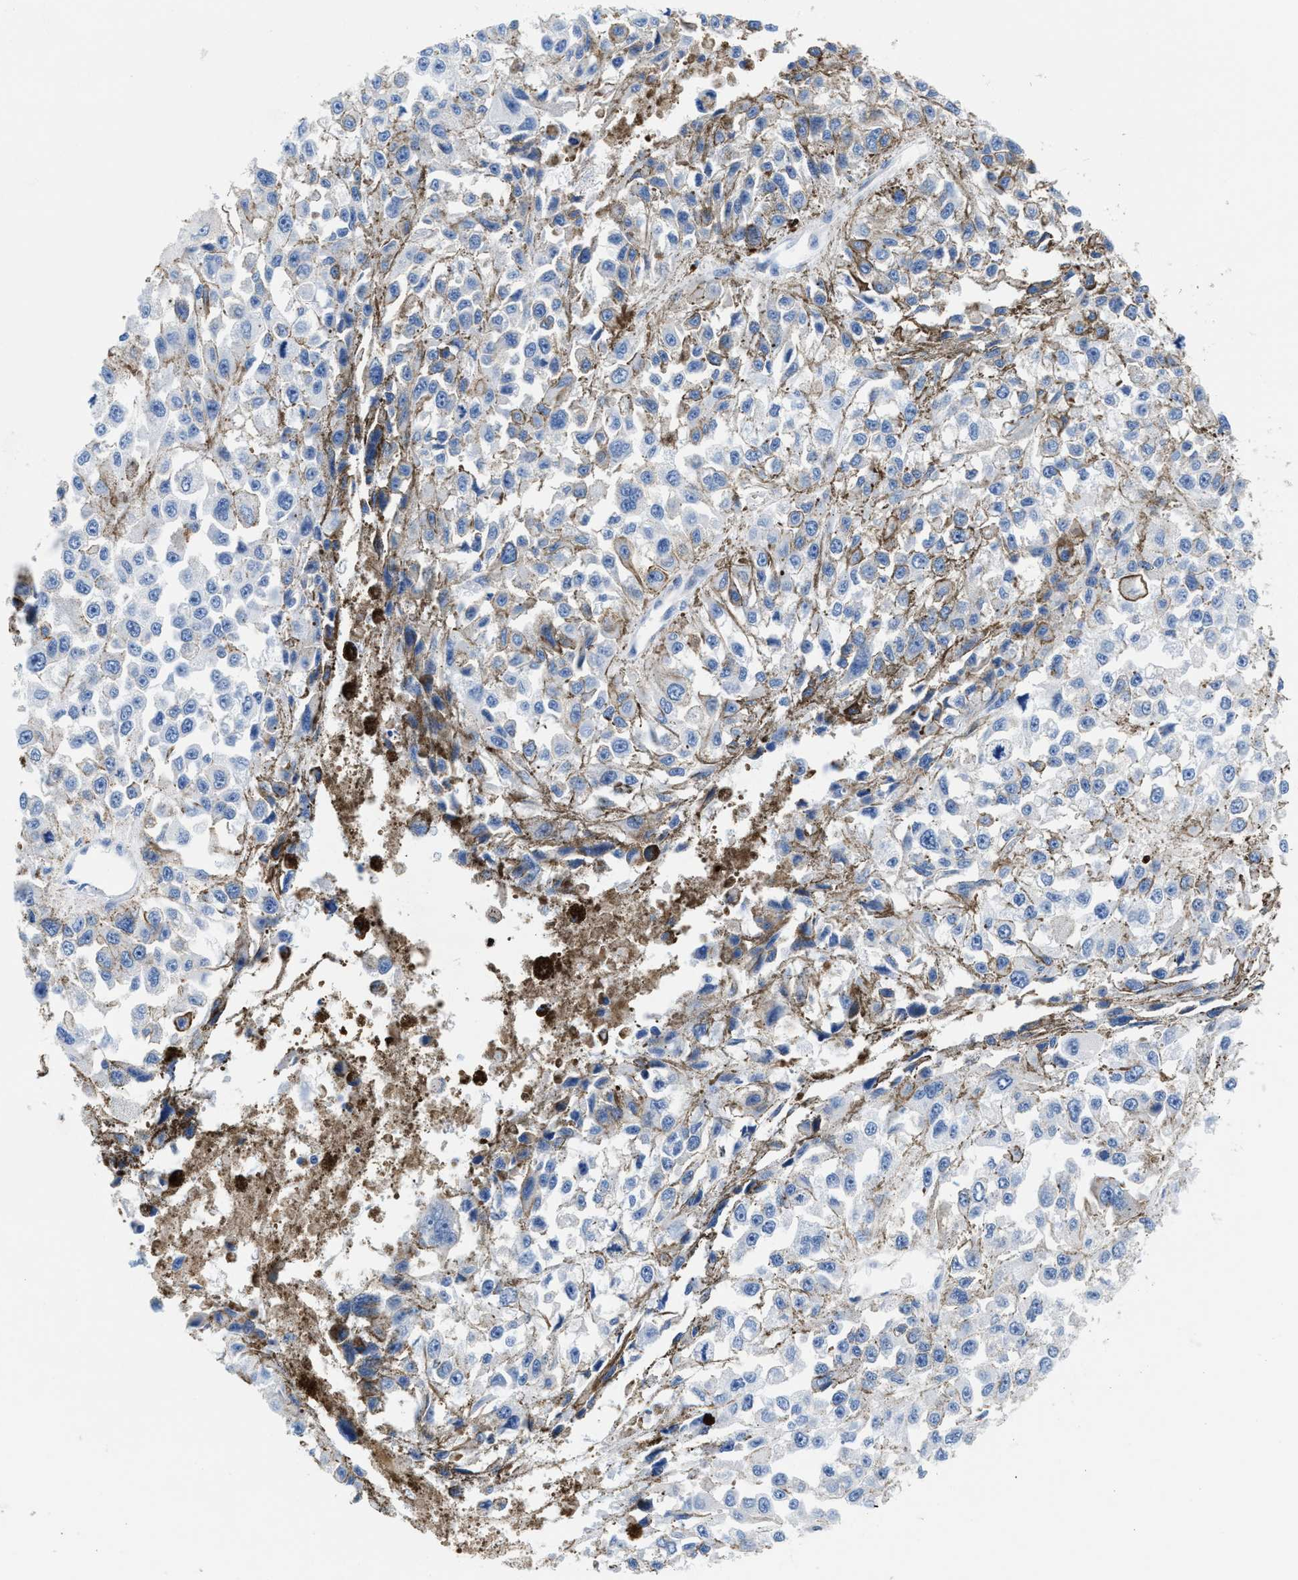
{"staining": {"intensity": "weak", "quantity": "25%-75%", "location": "cytoplasmic/membranous"}, "tissue": "melanoma", "cell_type": "Tumor cells", "image_type": "cancer", "snomed": [{"axis": "morphology", "description": "Malignant melanoma, Metastatic site"}, {"axis": "topography", "description": "Lymph node"}], "caption": "Immunohistochemistry (IHC) photomicrograph of melanoma stained for a protein (brown), which shows low levels of weak cytoplasmic/membranous positivity in approximately 25%-75% of tumor cells.", "gene": "SLFN13", "patient": {"sex": "male", "age": 59}}